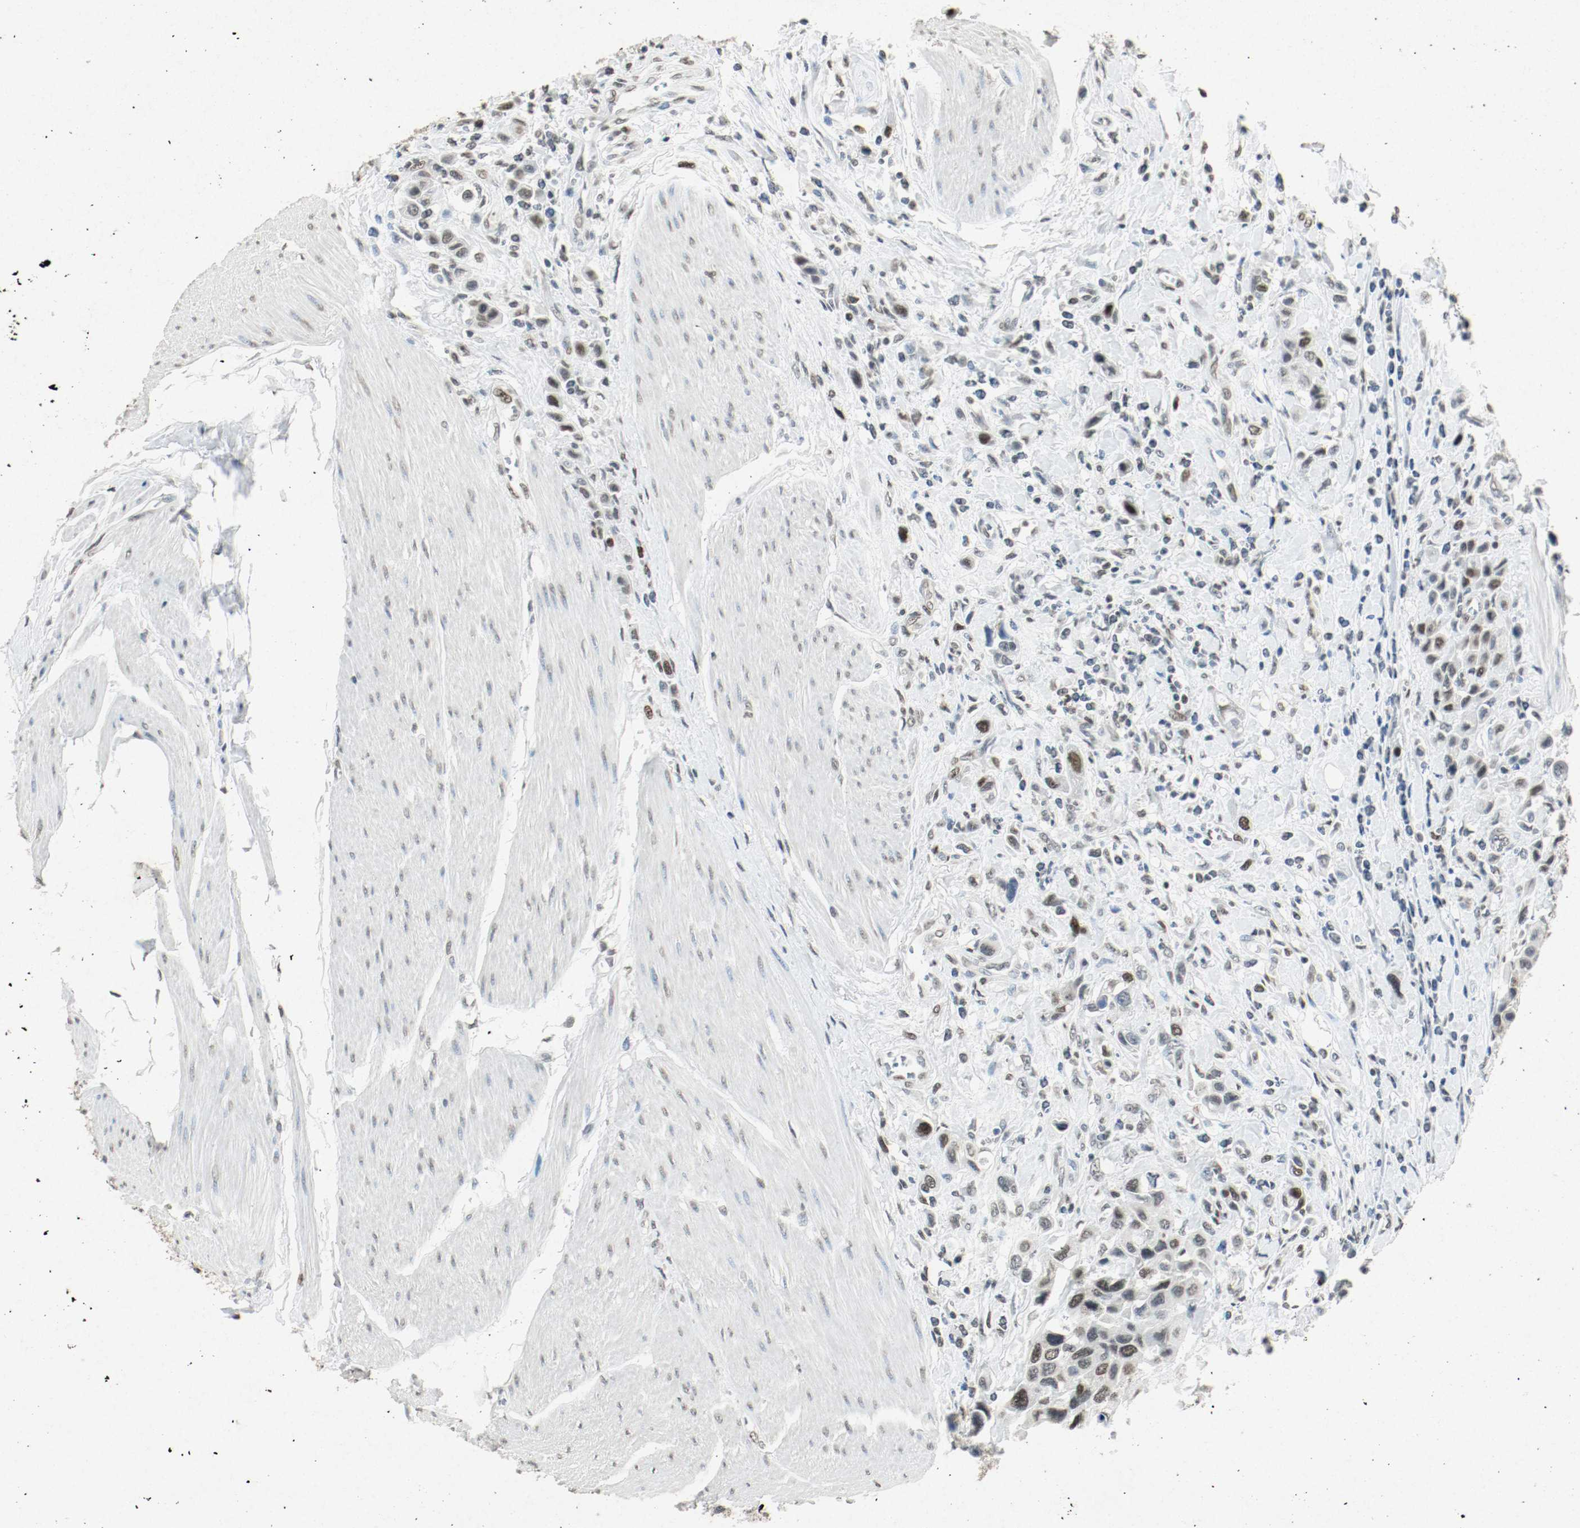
{"staining": {"intensity": "moderate", "quantity": ">75%", "location": "nuclear"}, "tissue": "urothelial cancer", "cell_type": "Tumor cells", "image_type": "cancer", "snomed": [{"axis": "morphology", "description": "Urothelial carcinoma, High grade"}, {"axis": "topography", "description": "Urinary bladder"}], "caption": "Protein staining exhibits moderate nuclear staining in about >75% of tumor cells in high-grade urothelial carcinoma.", "gene": "DNMT1", "patient": {"sex": "male", "age": 50}}